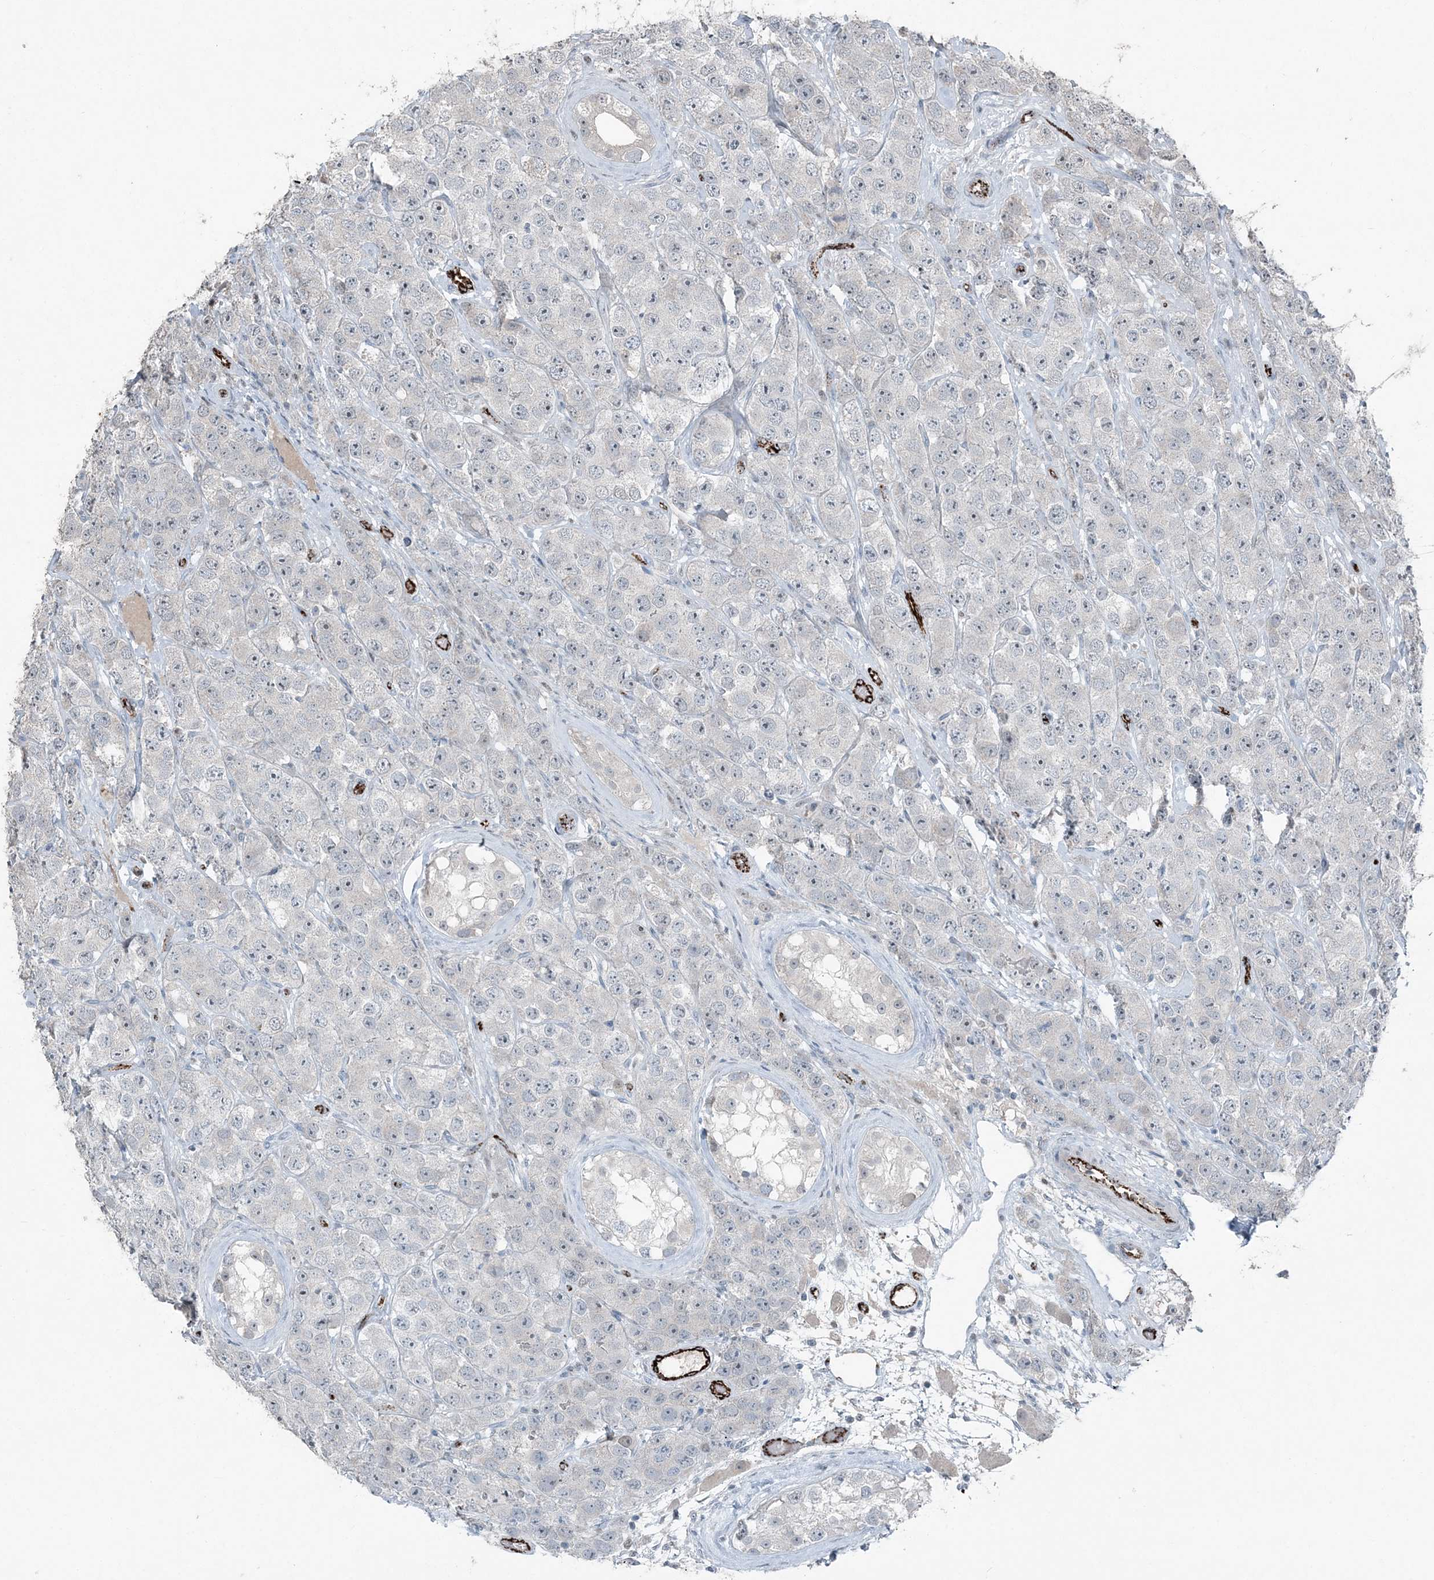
{"staining": {"intensity": "negative", "quantity": "none", "location": "none"}, "tissue": "testis cancer", "cell_type": "Tumor cells", "image_type": "cancer", "snomed": [{"axis": "morphology", "description": "Seminoma, NOS"}, {"axis": "topography", "description": "Testis"}], "caption": "Photomicrograph shows no significant protein expression in tumor cells of testis cancer.", "gene": "ELOVL7", "patient": {"sex": "male", "age": 28}}